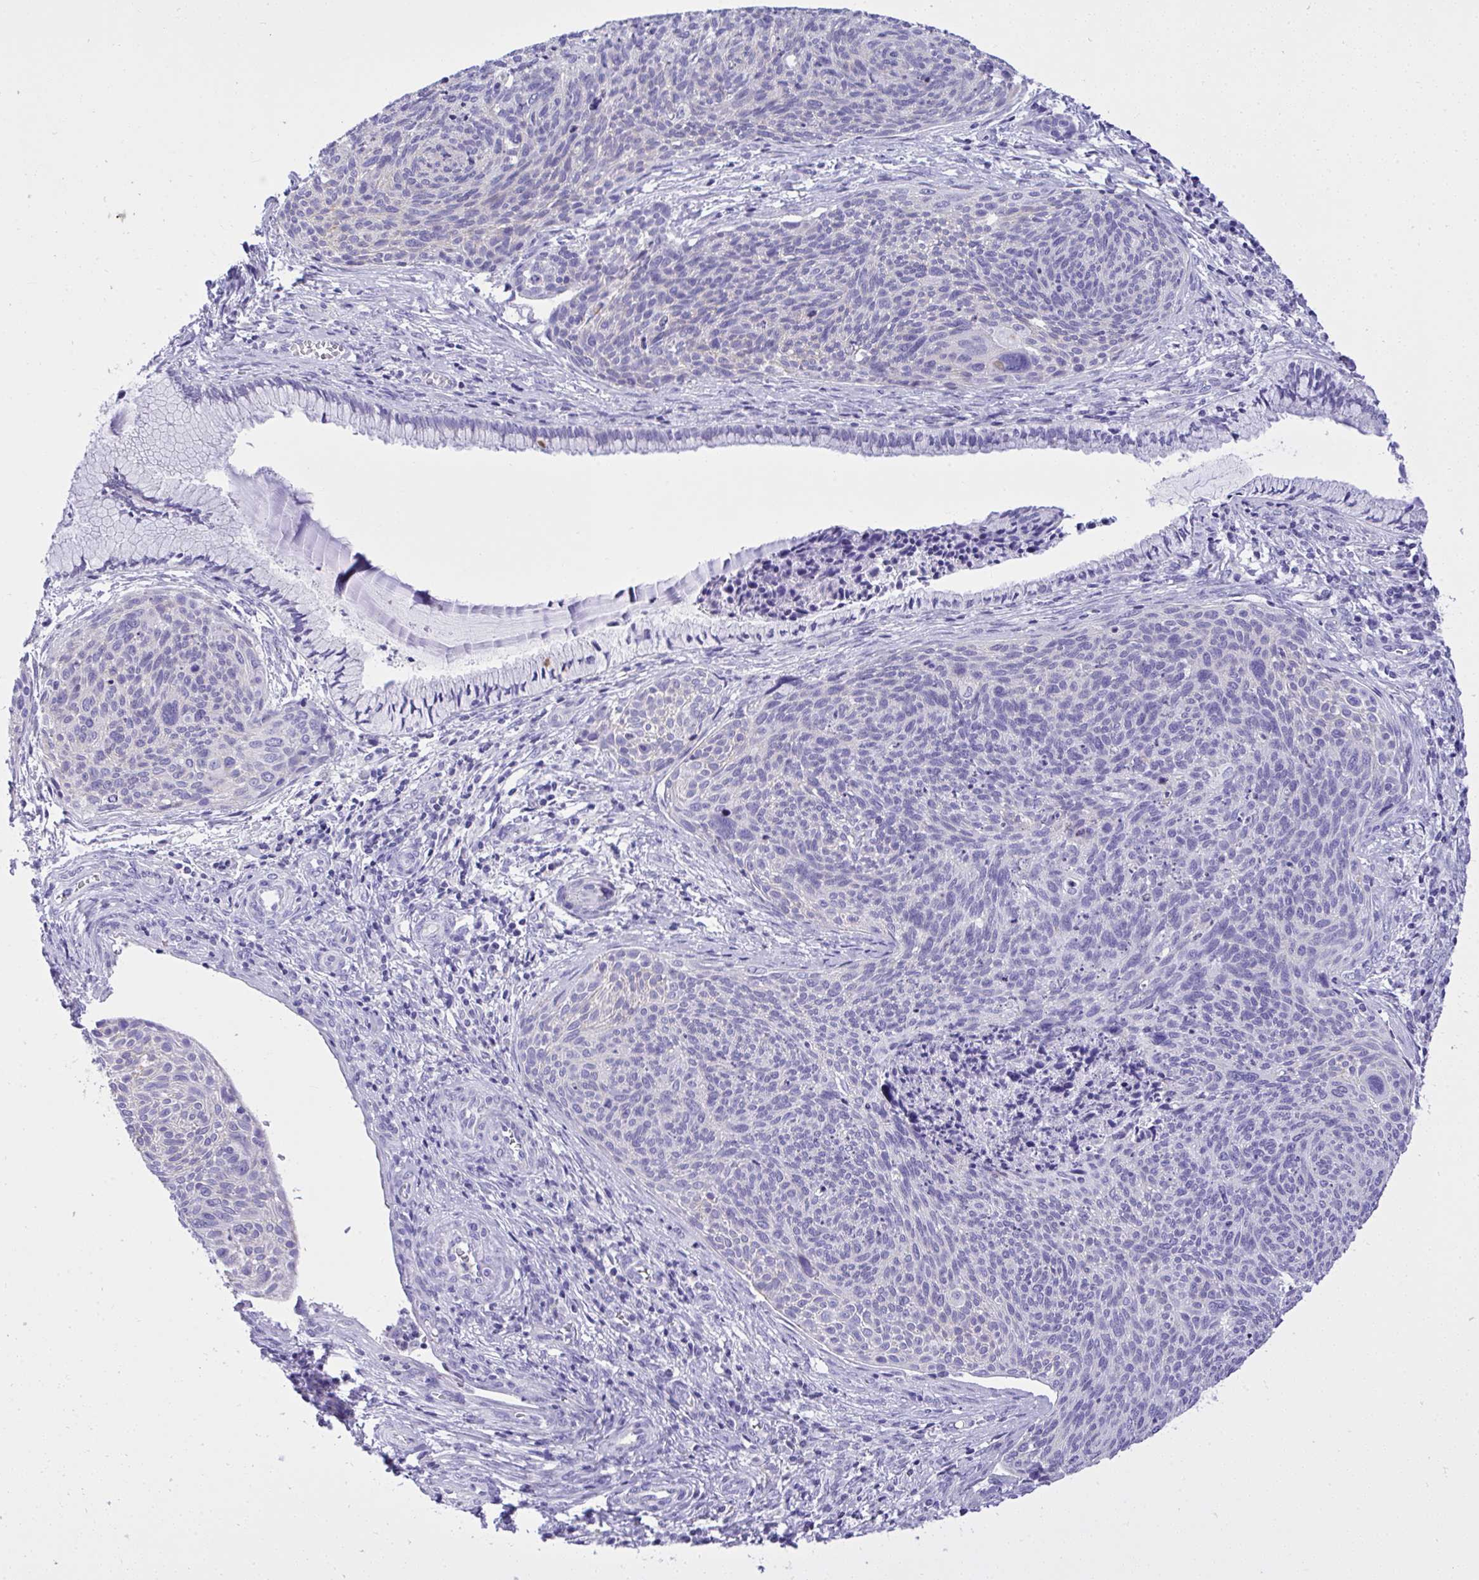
{"staining": {"intensity": "negative", "quantity": "none", "location": "none"}, "tissue": "cervical cancer", "cell_type": "Tumor cells", "image_type": "cancer", "snomed": [{"axis": "morphology", "description": "Squamous cell carcinoma, NOS"}, {"axis": "topography", "description": "Cervix"}], "caption": "An IHC image of cervical squamous cell carcinoma is shown. There is no staining in tumor cells of cervical squamous cell carcinoma. Brightfield microscopy of immunohistochemistry stained with DAB (brown) and hematoxylin (blue), captured at high magnification.", "gene": "ST6GALNAC3", "patient": {"sex": "female", "age": 49}}